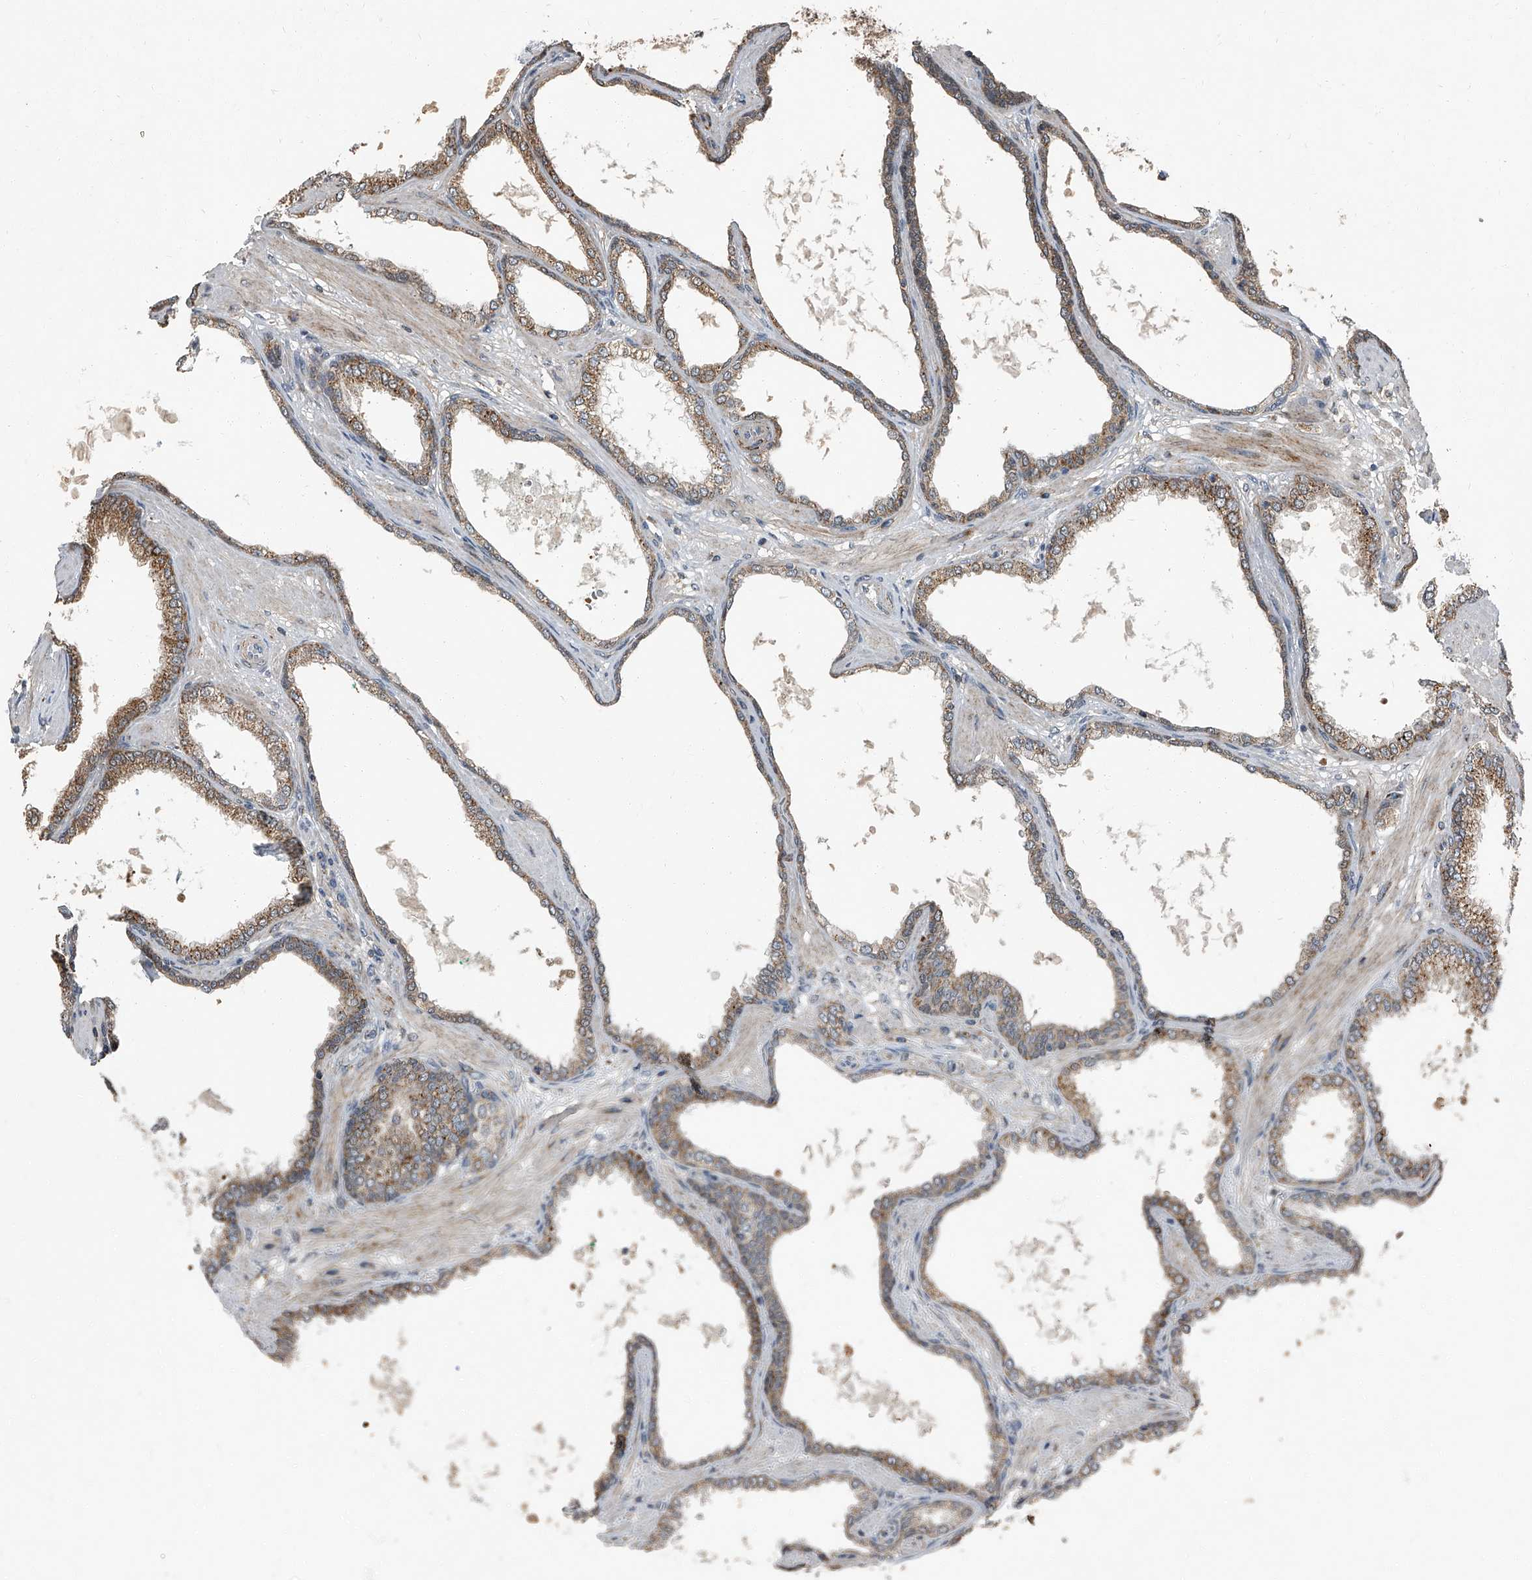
{"staining": {"intensity": "moderate", "quantity": ">75%", "location": "cytoplasmic/membranous"}, "tissue": "prostate cancer", "cell_type": "Tumor cells", "image_type": "cancer", "snomed": [{"axis": "morphology", "description": "Adenocarcinoma, Low grade"}, {"axis": "topography", "description": "Prostate"}], "caption": "Protein expression analysis of human prostate low-grade adenocarcinoma reveals moderate cytoplasmic/membranous positivity in approximately >75% of tumor cells.", "gene": "CHRNA7", "patient": {"sex": "male", "age": 60}}